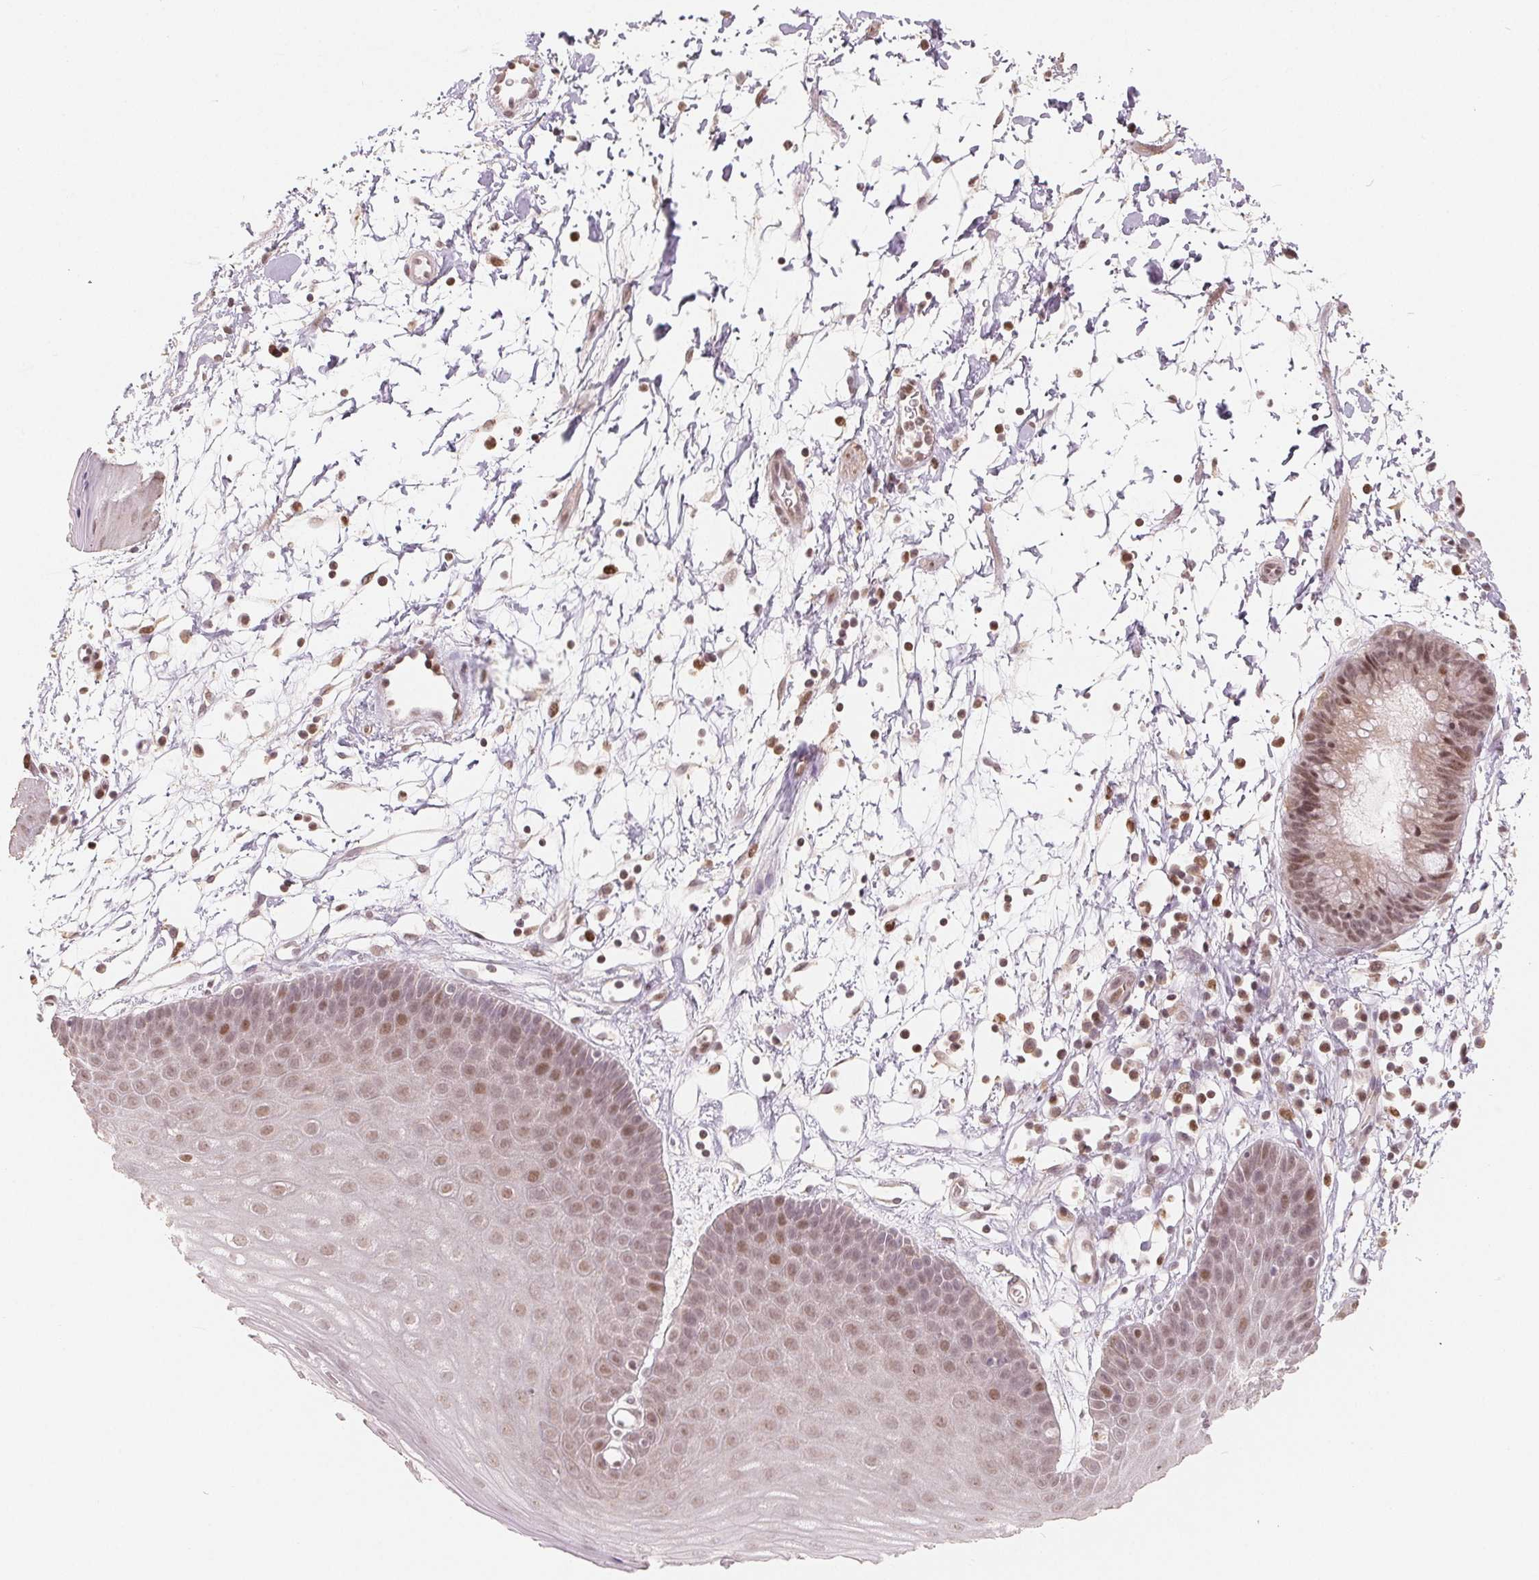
{"staining": {"intensity": "moderate", "quantity": ">75%", "location": "nuclear"}, "tissue": "skin", "cell_type": "Epidermal cells", "image_type": "normal", "snomed": [{"axis": "morphology", "description": "Normal tissue, NOS"}, {"axis": "topography", "description": "Anal"}], "caption": "Protein expression analysis of normal human skin reveals moderate nuclear expression in about >75% of epidermal cells.", "gene": "CCDC138", "patient": {"sex": "male", "age": 53}}